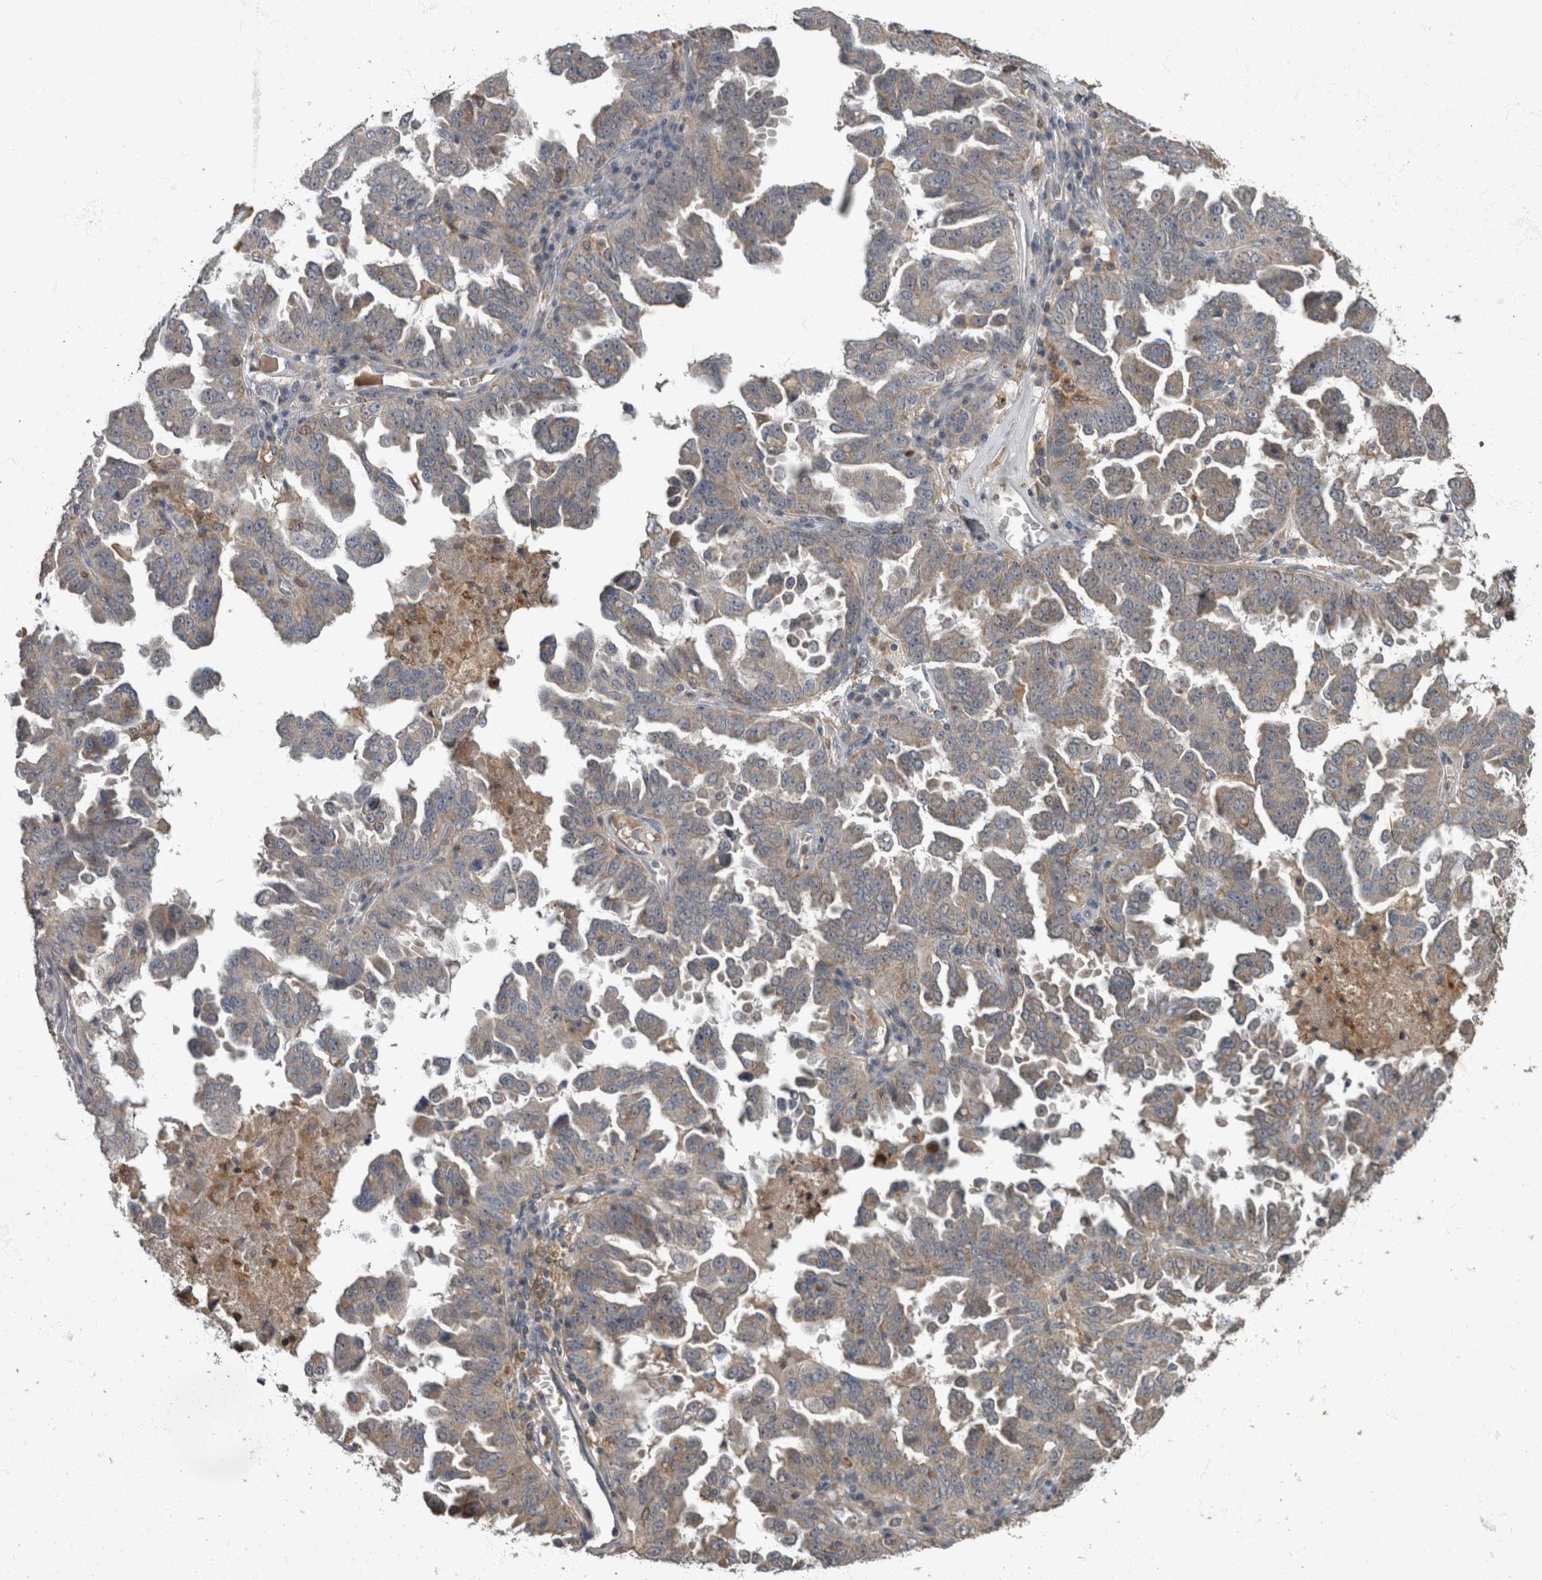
{"staining": {"intensity": "weak", "quantity": "<25%", "location": "cytoplasmic/membranous"}, "tissue": "ovarian cancer", "cell_type": "Tumor cells", "image_type": "cancer", "snomed": [{"axis": "morphology", "description": "Carcinoma, endometroid"}, {"axis": "topography", "description": "Ovary"}], "caption": "High power microscopy image of an immunohistochemistry image of ovarian cancer, revealing no significant expression in tumor cells.", "gene": "PPP1R3C", "patient": {"sex": "female", "age": 62}}